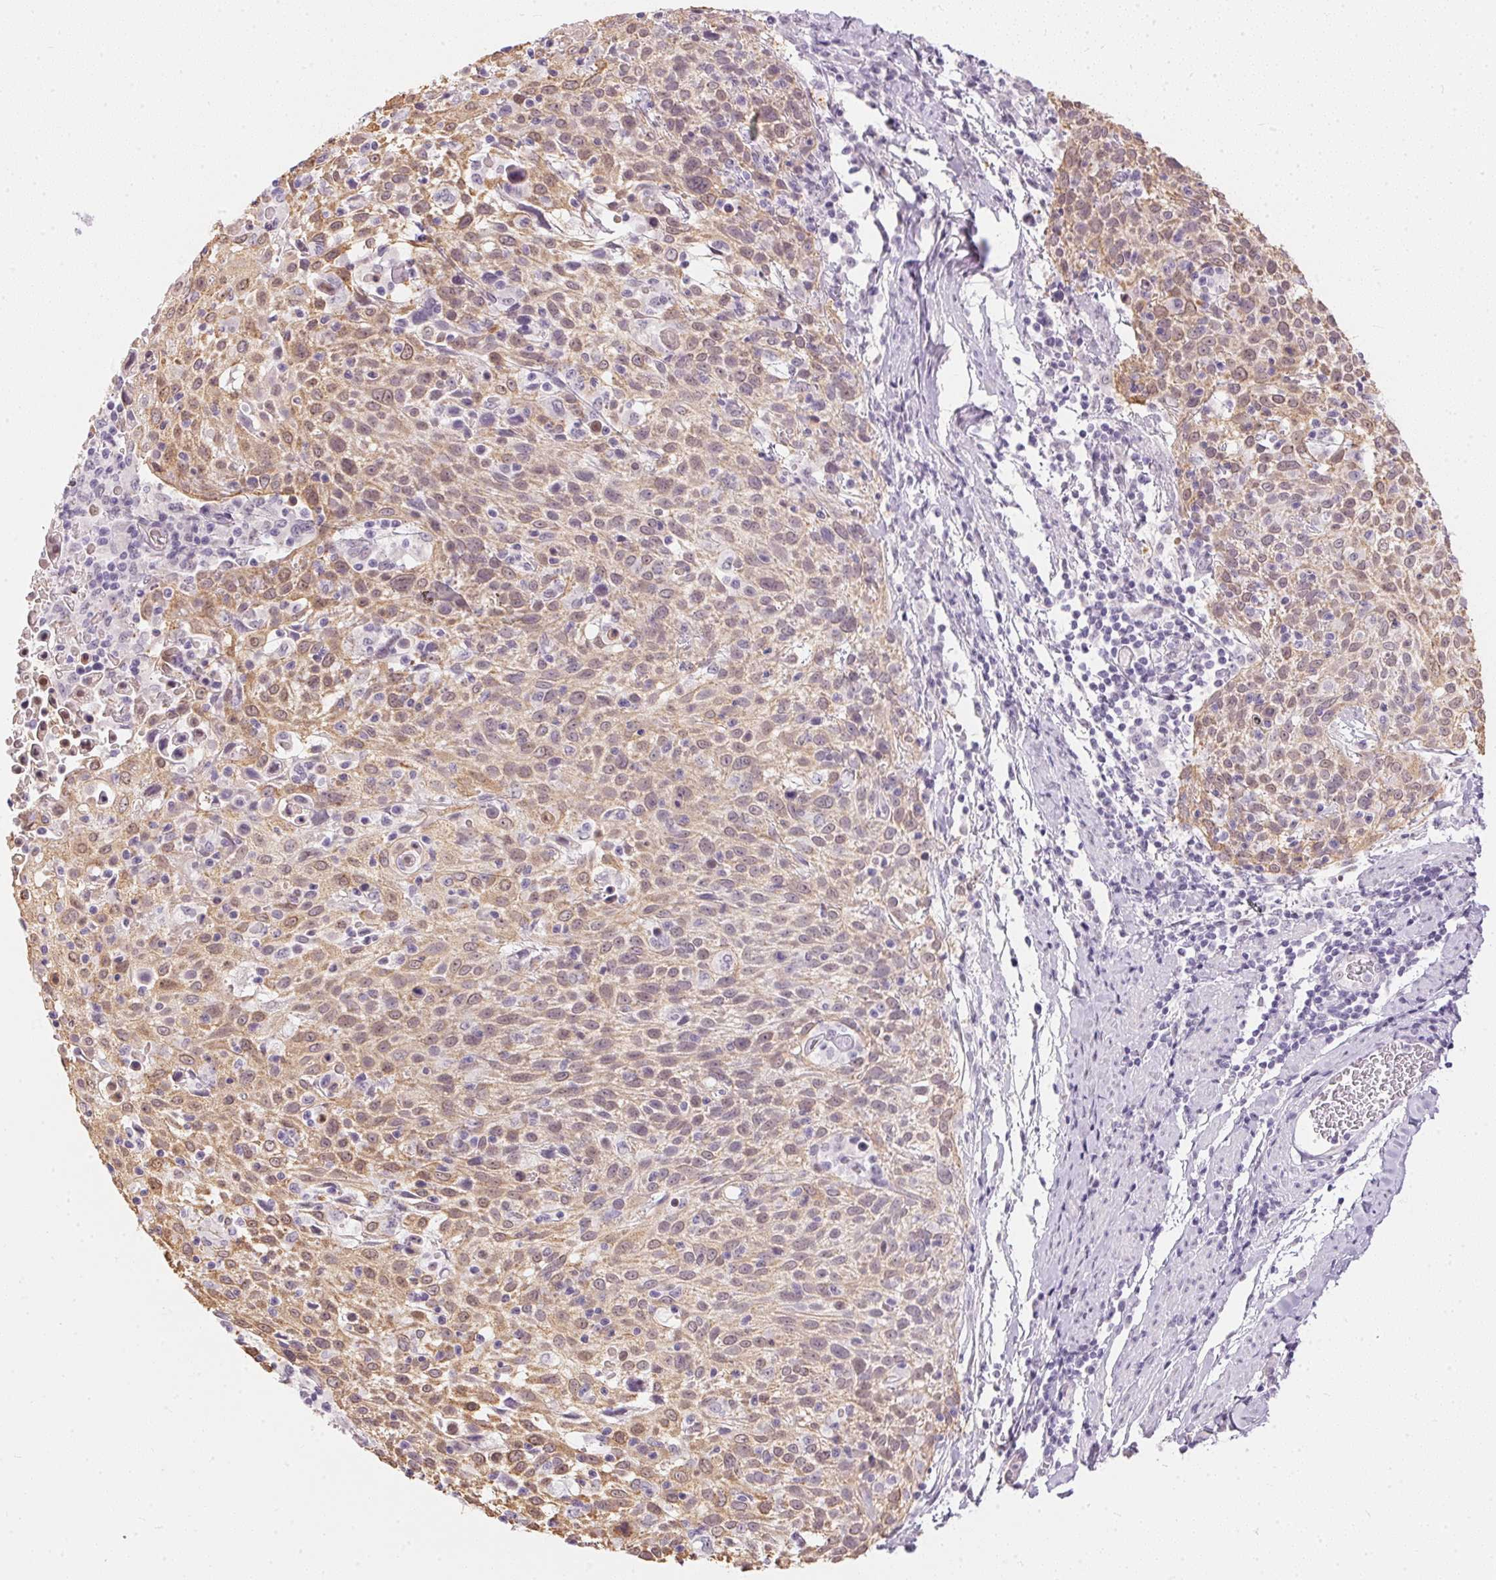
{"staining": {"intensity": "weak", "quantity": ">75%", "location": "cytoplasmic/membranous"}, "tissue": "cervical cancer", "cell_type": "Tumor cells", "image_type": "cancer", "snomed": [{"axis": "morphology", "description": "Squamous cell carcinoma, NOS"}, {"axis": "topography", "description": "Cervix"}], "caption": "A brown stain highlights weak cytoplasmic/membranous staining of a protein in cervical cancer (squamous cell carcinoma) tumor cells.", "gene": "GBP6", "patient": {"sex": "female", "age": 61}}